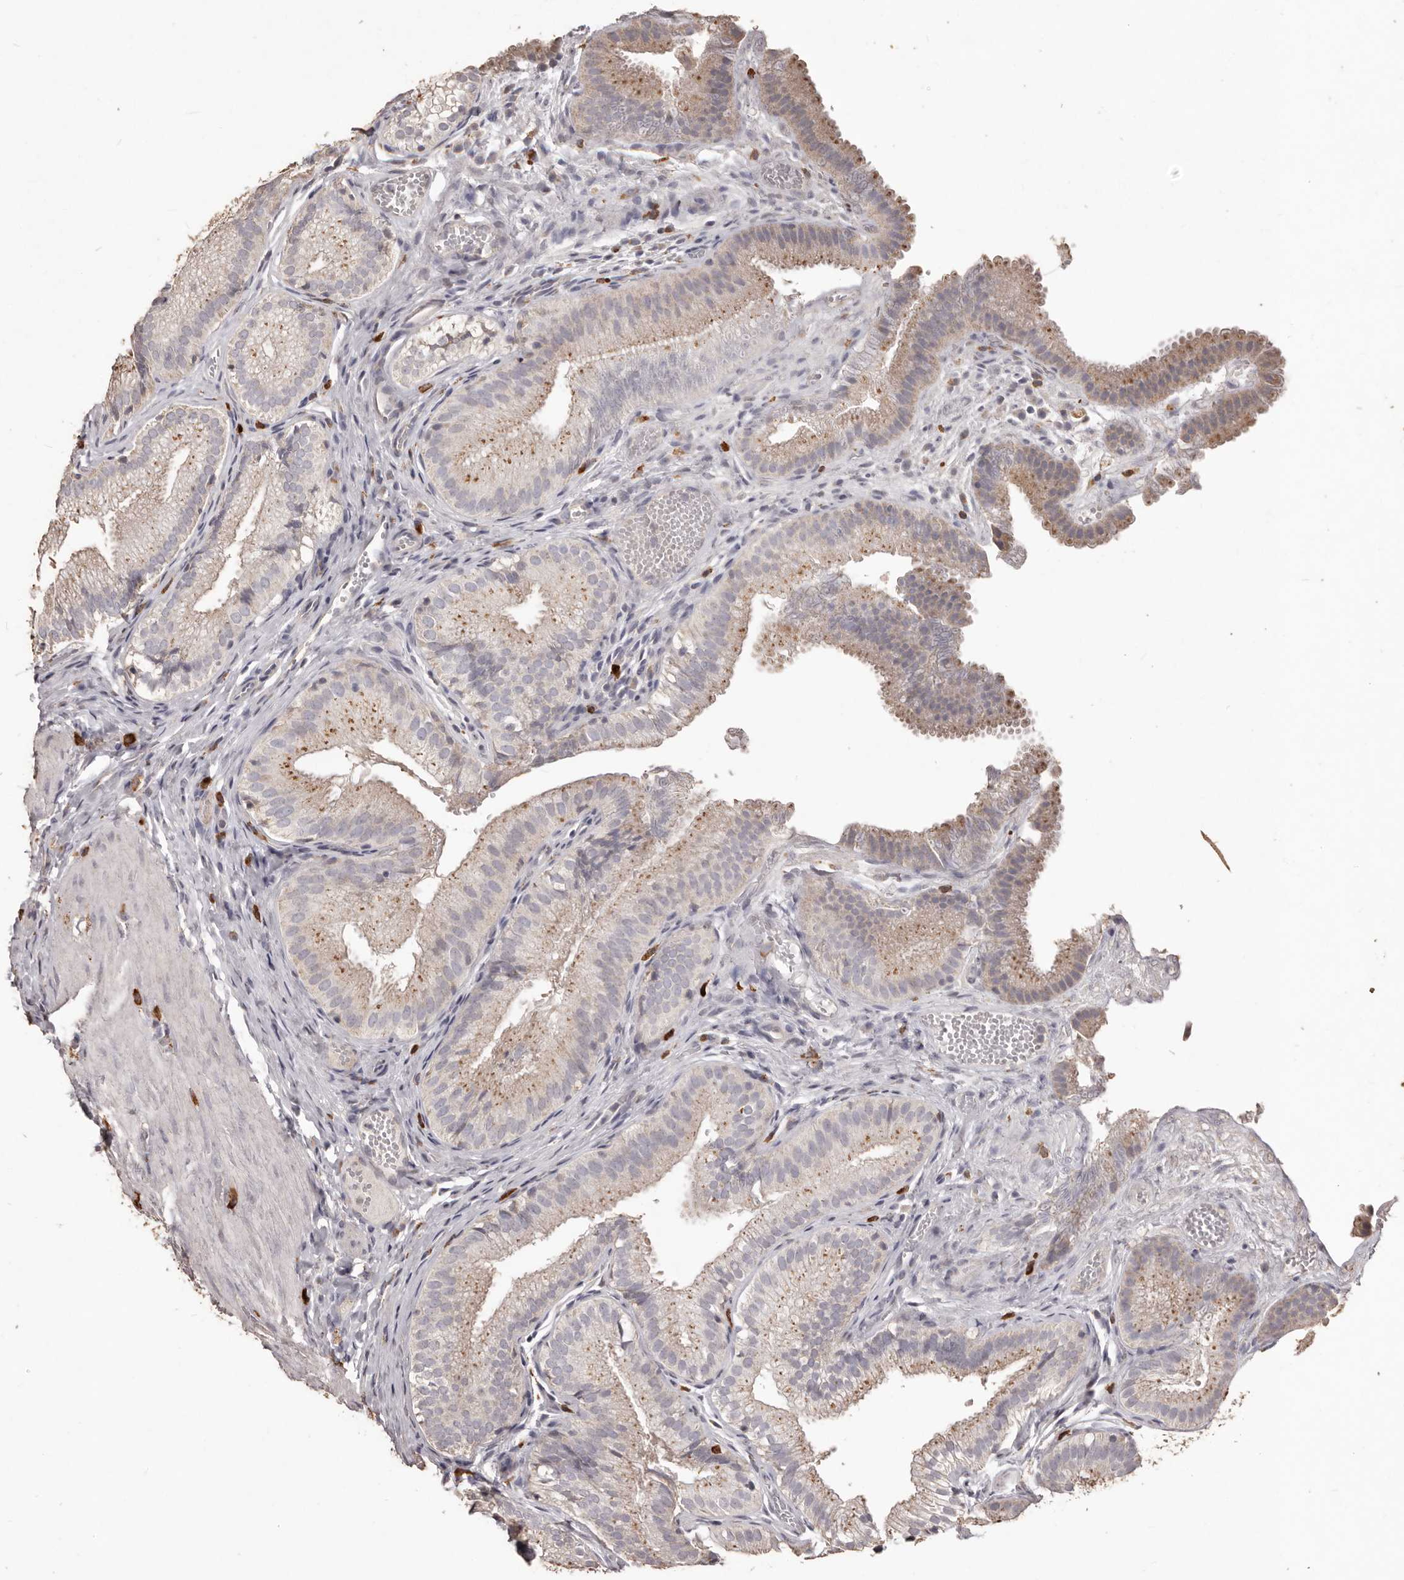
{"staining": {"intensity": "moderate", "quantity": "25%-75%", "location": "cytoplasmic/membranous"}, "tissue": "gallbladder", "cell_type": "Glandular cells", "image_type": "normal", "snomed": [{"axis": "morphology", "description": "Normal tissue, NOS"}, {"axis": "topography", "description": "Gallbladder"}], "caption": "The photomicrograph shows immunohistochemical staining of normal gallbladder. There is moderate cytoplasmic/membranous staining is present in about 25%-75% of glandular cells.", "gene": "PRSS27", "patient": {"sex": "female", "age": 30}}